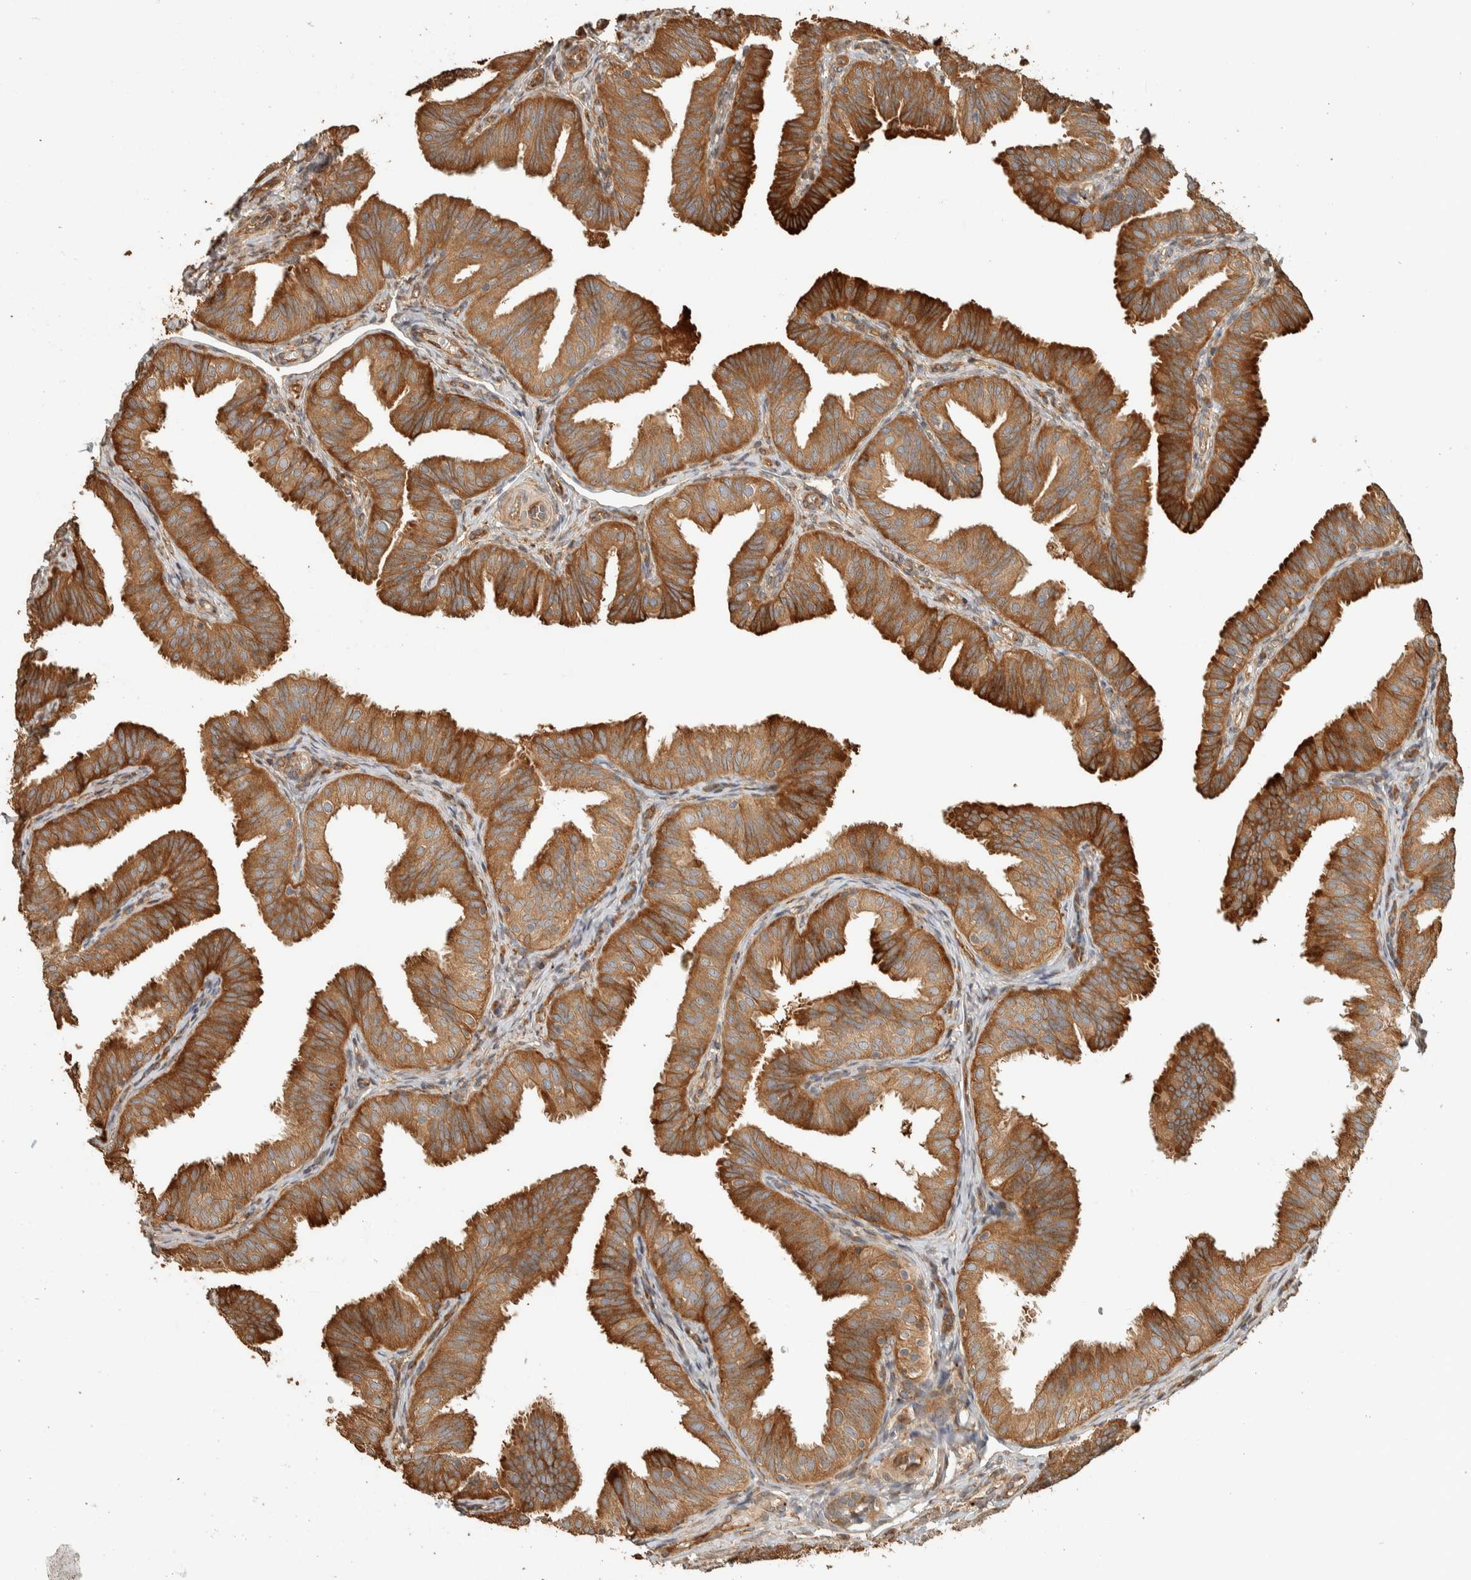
{"staining": {"intensity": "strong", "quantity": ">75%", "location": "cytoplasmic/membranous"}, "tissue": "fallopian tube", "cell_type": "Glandular cells", "image_type": "normal", "snomed": [{"axis": "morphology", "description": "Normal tissue, NOS"}, {"axis": "topography", "description": "Fallopian tube"}], "caption": "Benign fallopian tube displays strong cytoplasmic/membranous staining in about >75% of glandular cells.", "gene": "EXOC7", "patient": {"sex": "female", "age": 35}}